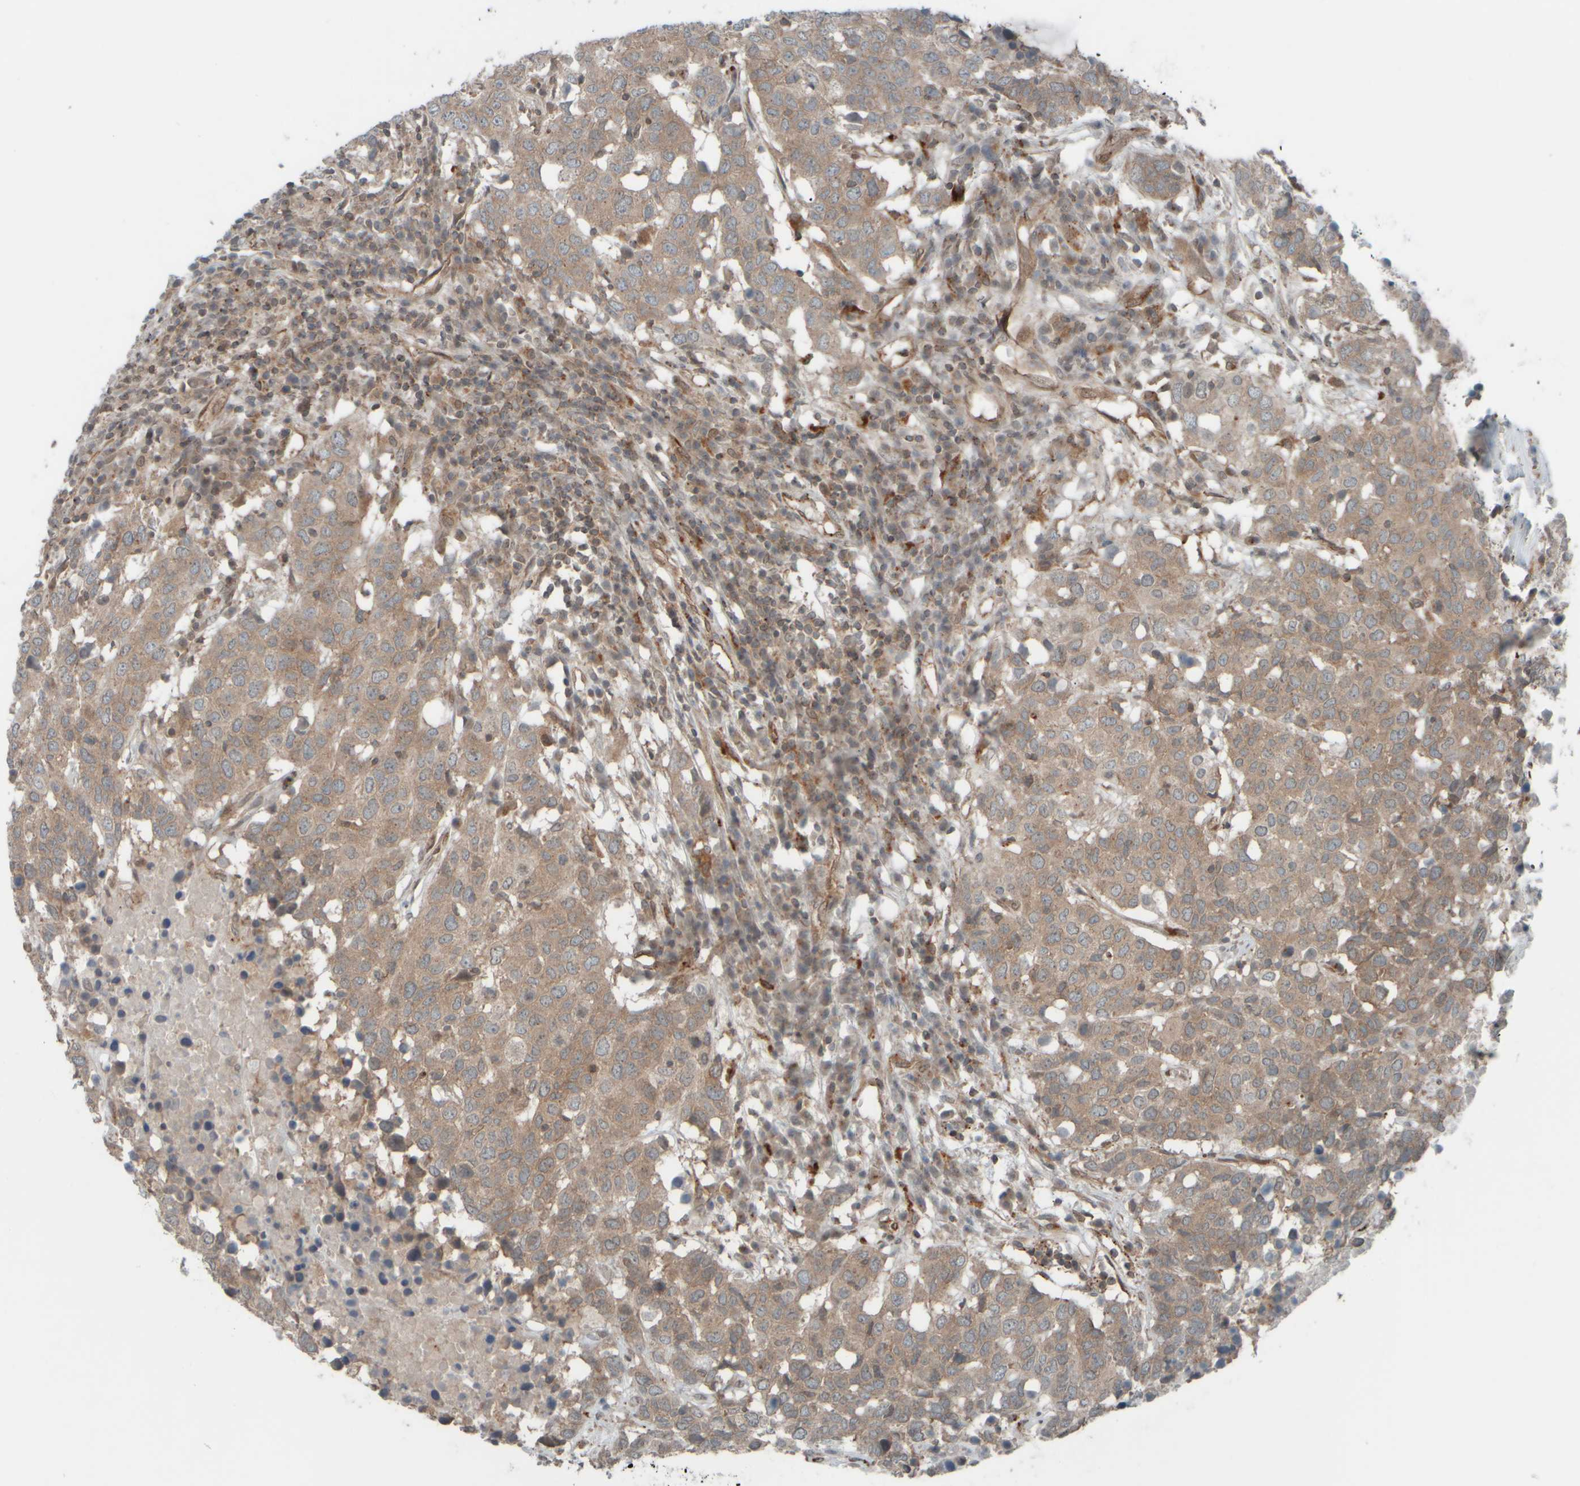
{"staining": {"intensity": "weak", "quantity": ">75%", "location": "cytoplasmic/membranous"}, "tissue": "head and neck cancer", "cell_type": "Tumor cells", "image_type": "cancer", "snomed": [{"axis": "morphology", "description": "Squamous cell carcinoma, NOS"}, {"axis": "topography", "description": "Head-Neck"}], "caption": "Immunohistochemical staining of human head and neck cancer (squamous cell carcinoma) demonstrates low levels of weak cytoplasmic/membranous staining in approximately >75% of tumor cells.", "gene": "GIGYF1", "patient": {"sex": "male", "age": 66}}